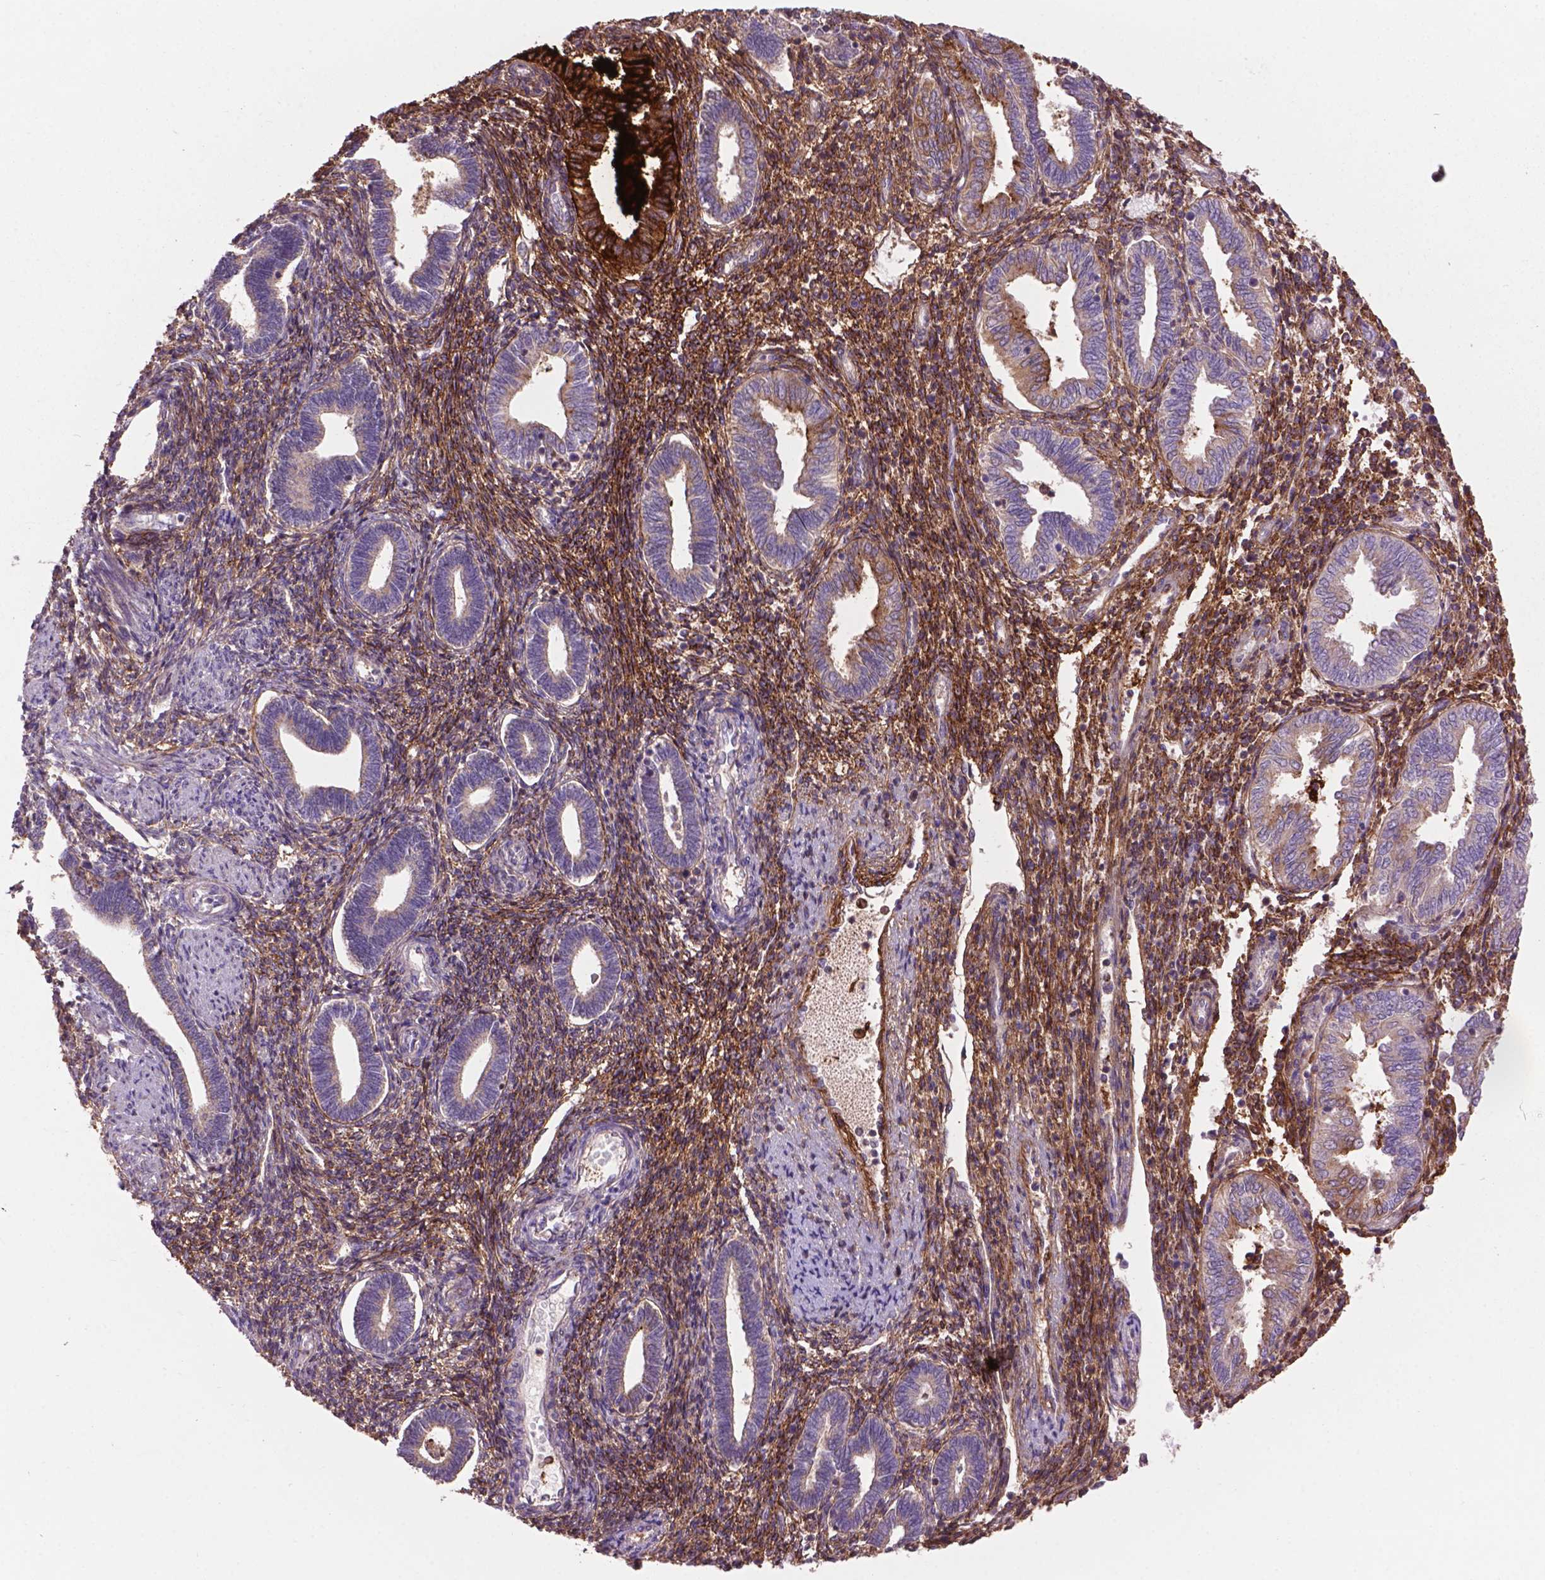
{"staining": {"intensity": "strong", "quantity": ">75%", "location": "cytoplasmic/membranous"}, "tissue": "endometrium", "cell_type": "Cells in endometrial stroma", "image_type": "normal", "snomed": [{"axis": "morphology", "description": "Normal tissue, NOS"}, {"axis": "topography", "description": "Endometrium"}], "caption": "A high amount of strong cytoplasmic/membranous positivity is identified in approximately >75% of cells in endometrial stroma in benign endometrium.", "gene": "LRRC3C", "patient": {"sex": "female", "age": 42}}